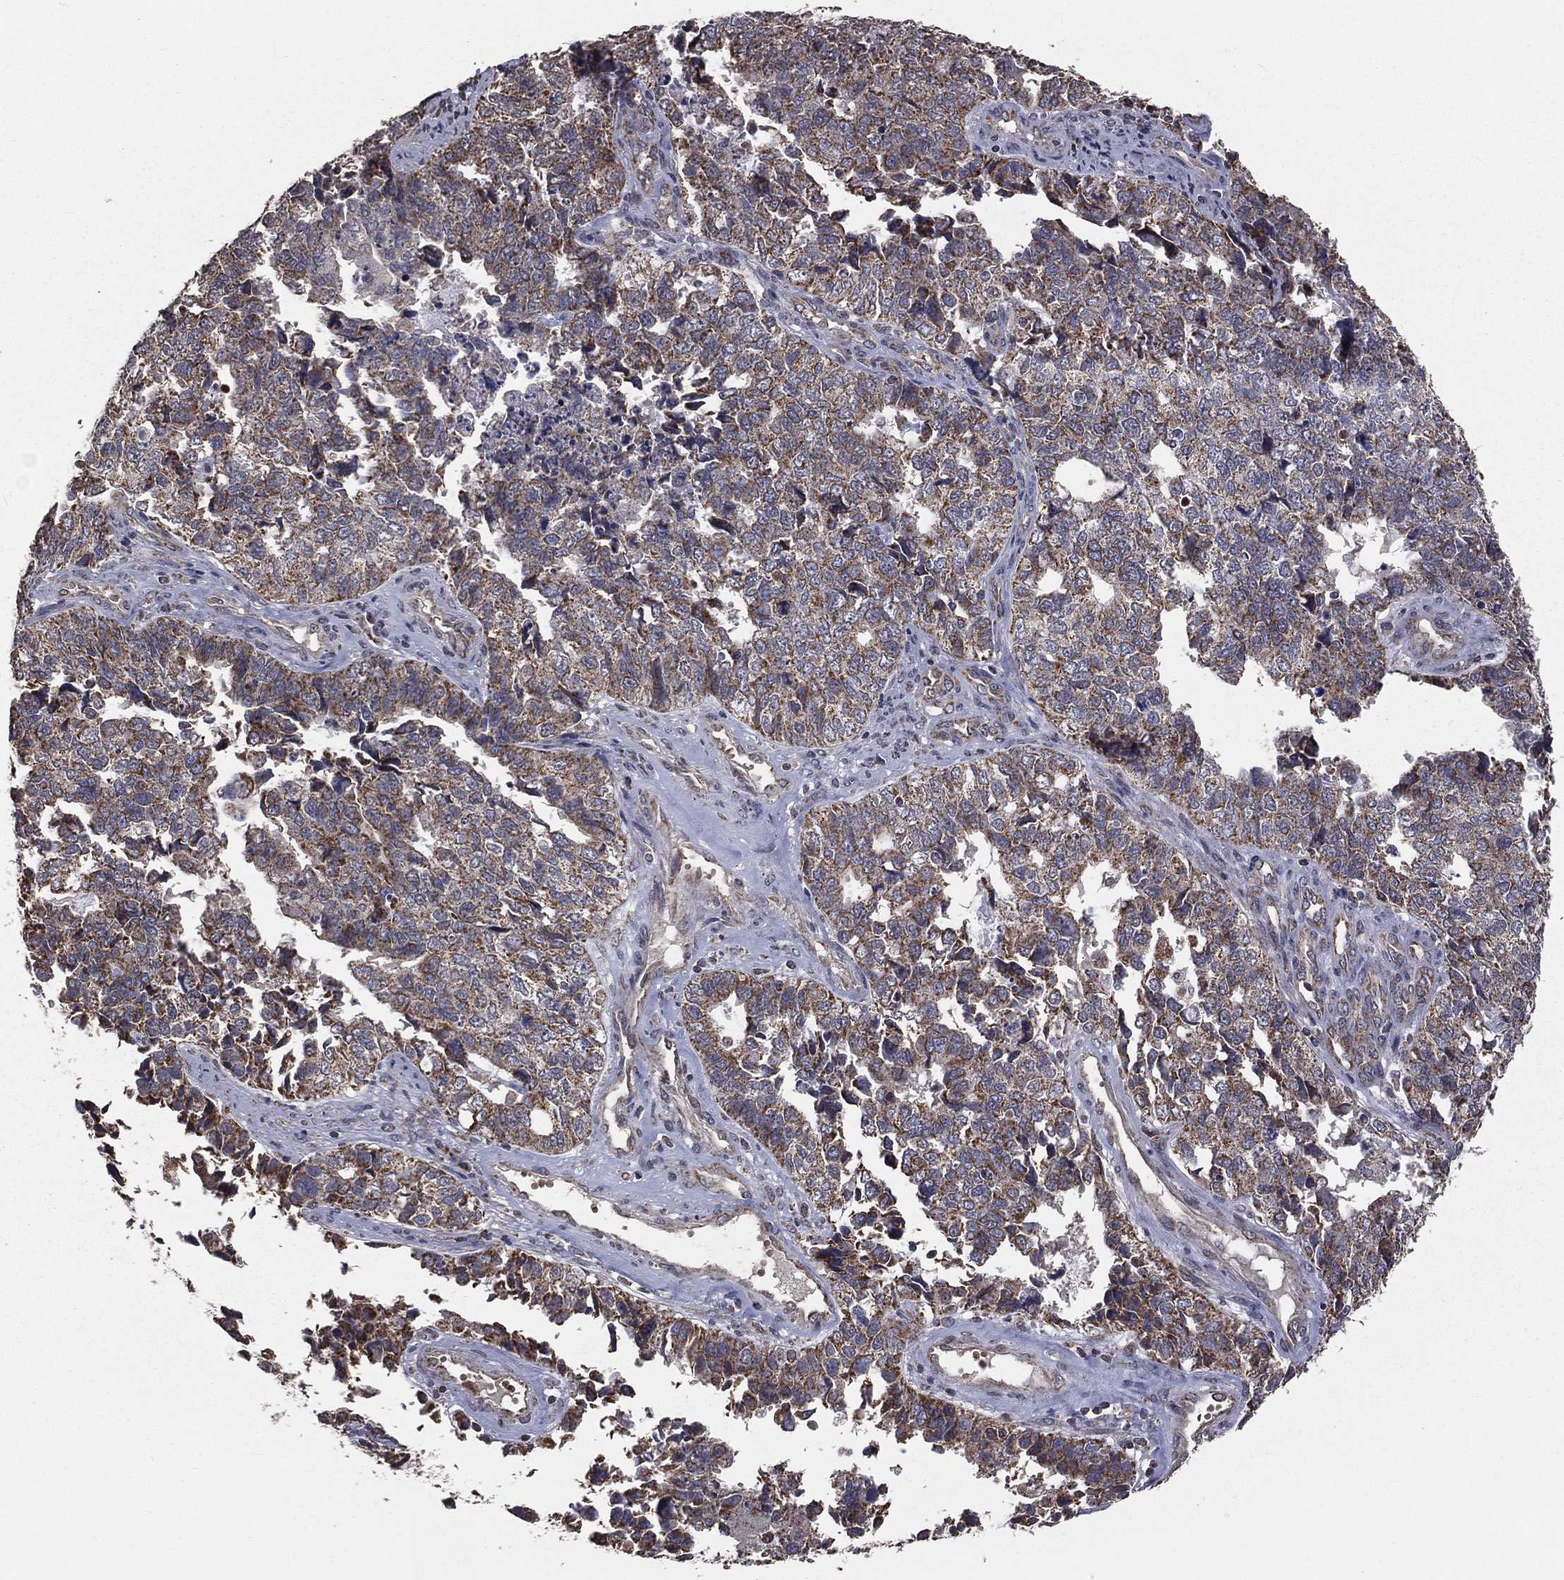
{"staining": {"intensity": "moderate", "quantity": "25%-75%", "location": "cytoplasmic/membranous"}, "tissue": "cervical cancer", "cell_type": "Tumor cells", "image_type": "cancer", "snomed": [{"axis": "morphology", "description": "Squamous cell carcinoma, NOS"}, {"axis": "topography", "description": "Cervix"}], "caption": "An immunohistochemistry (IHC) image of neoplastic tissue is shown. Protein staining in brown labels moderate cytoplasmic/membranous positivity in cervical cancer (squamous cell carcinoma) within tumor cells. The protein of interest is shown in brown color, while the nuclei are stained blue.", "gene": "MRPL46", "patient": {"sex": "female", "age": 63}}